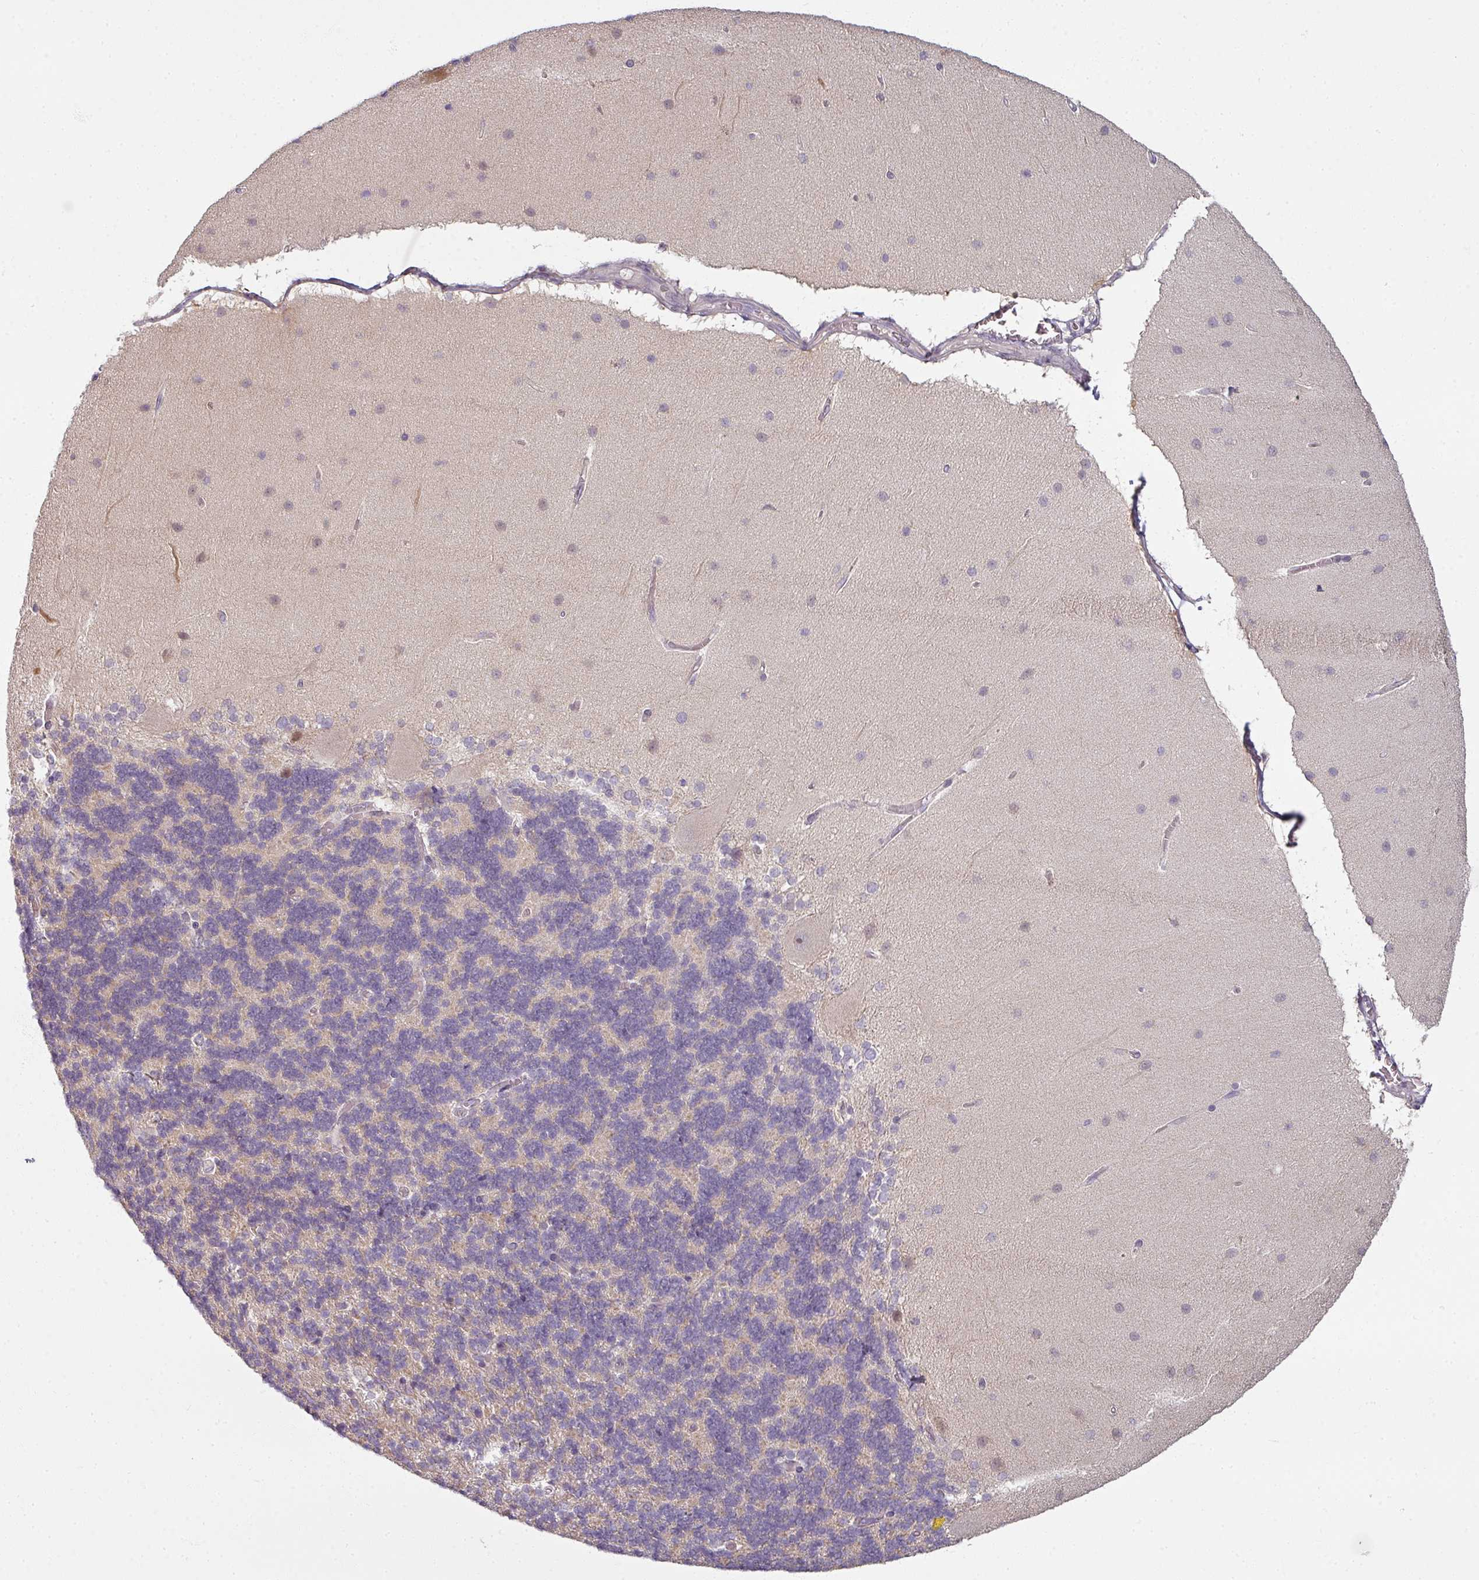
{"staining": {"intensity": "weak", "quantity": "25%-75%", "location": "cytoplasmic/membranous"}, "tissue": "cerebellum", "cell_type": "Cells in granular layer", "image_type": "normal", "snomed": [{"axis": "morphology", "description": "Normal tissue, NOS"}, {"axis": "topography", "description": "Cerebellum"}], "caption": "The micrograph exhibits a brown stain indicating the presence of a protein in the cytoplasmic/membranous of cells in granular layer in cerebellum. (DAB (3,3'-diaminobenzidine) IHC with brightfield microscopy, high magnification).", "gene": "MYMK", "patient": {"sex": "female", "age": 54}}